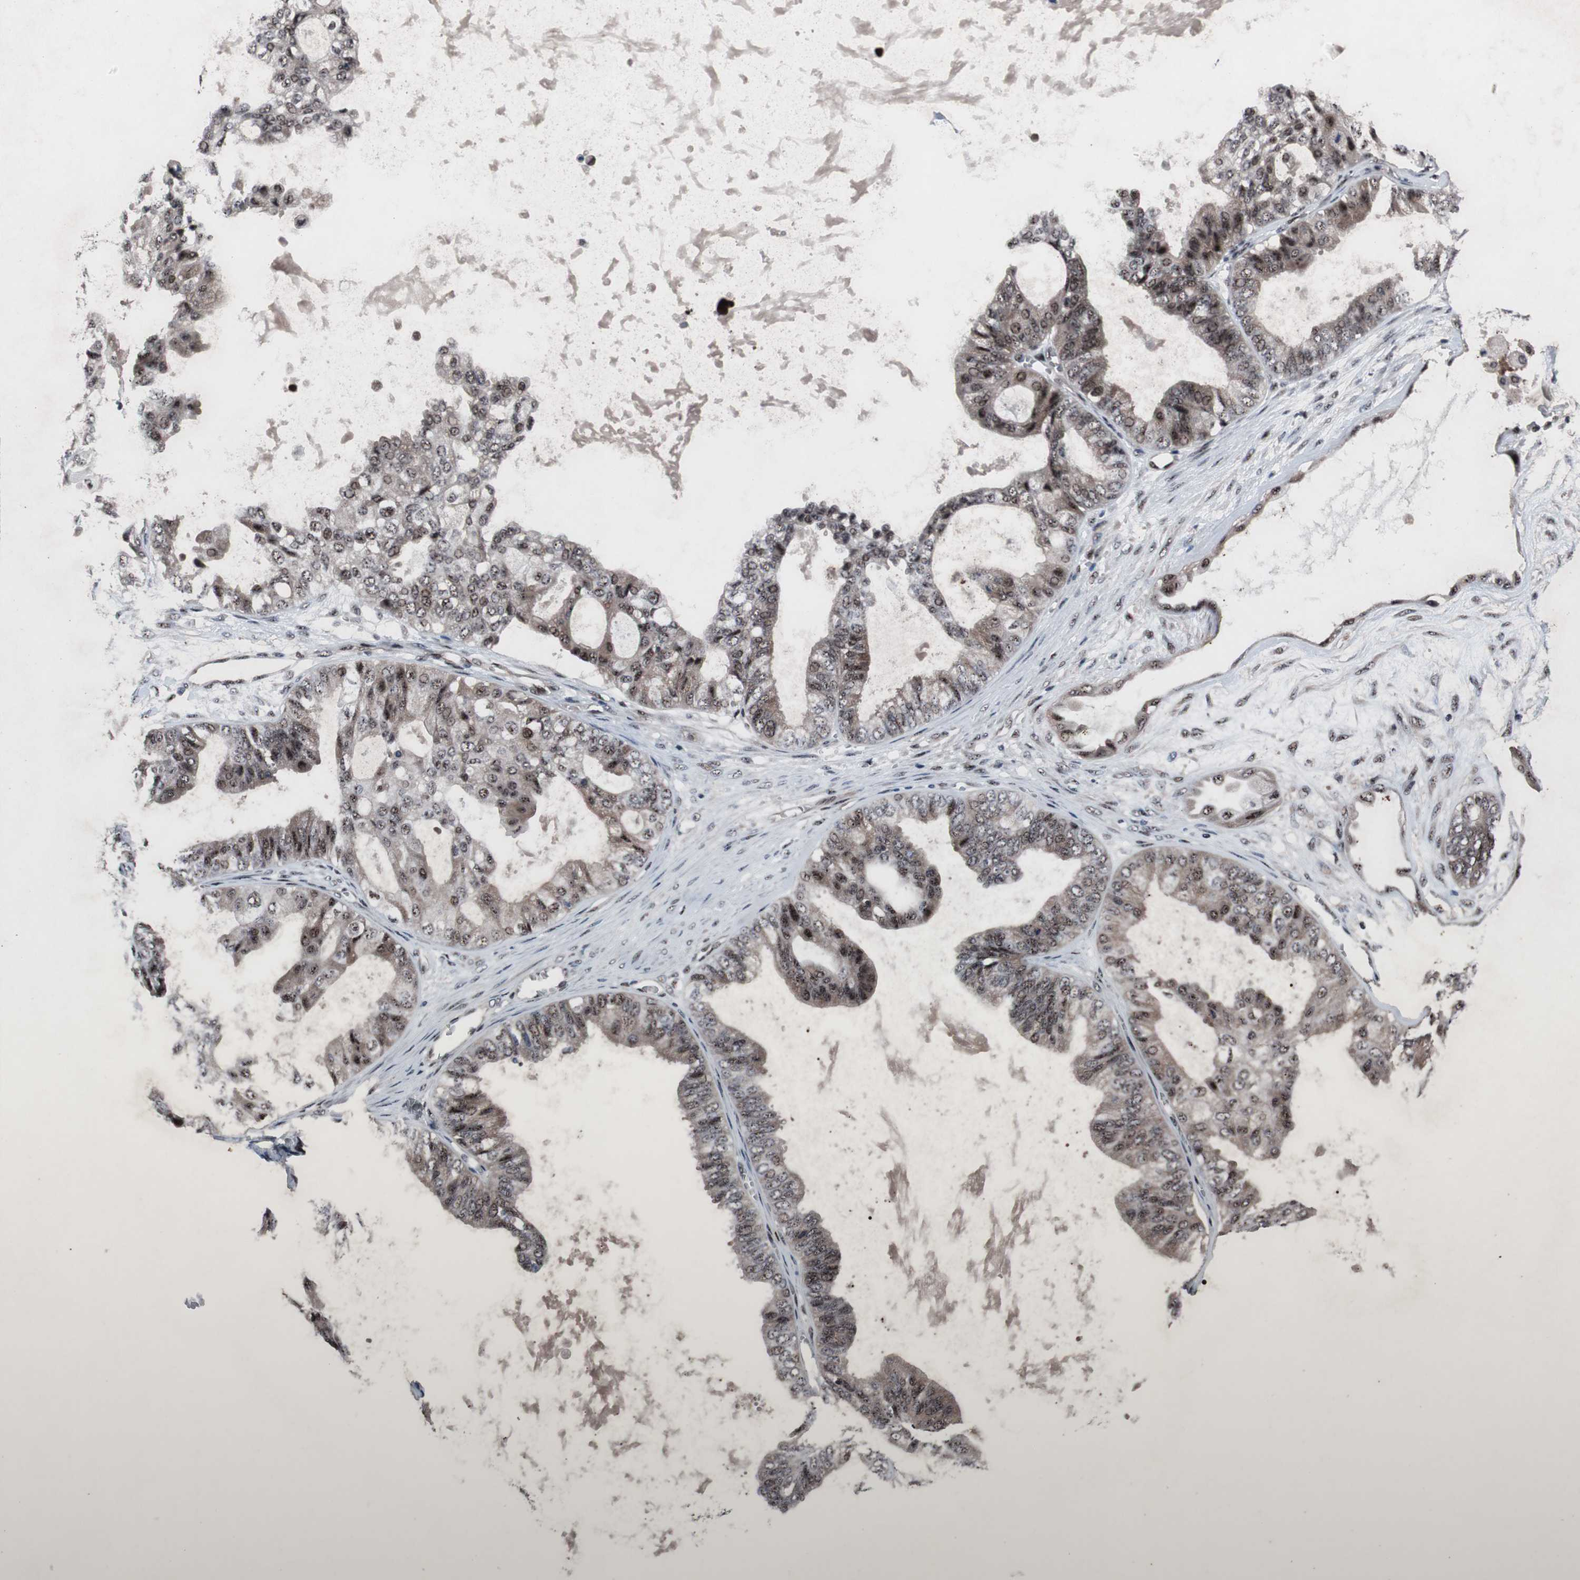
{"staining": {"intensity": "weak", "quantity": ">75%", "location": "cytoplasmic/membranous,nuclear"}, "tissue": "ovarian cancer", "cell_type": "Tumor cells", "image_type": "cancer", "snomed": [{"axis": "morphology", "description": "Carcinoma, NOS"}, {"axis": "morphology", "description": "Carcinoma, endometroid"}, {"axis": "topography", "description": "Ovary"}], "caption": "Immunohistochemical staining of ovarian endometroid carcinoma shows low levels of weak cytoplasmic/membranous and nuclear protein positivity in about >75% of tumor cells. The staining is performed using DAB brown chromogen to label protein expression. The nuclei are counter-stained blue using hematoxylin.", "gene": "SOX7", "patient": {"sex": "female", "age": 50}}